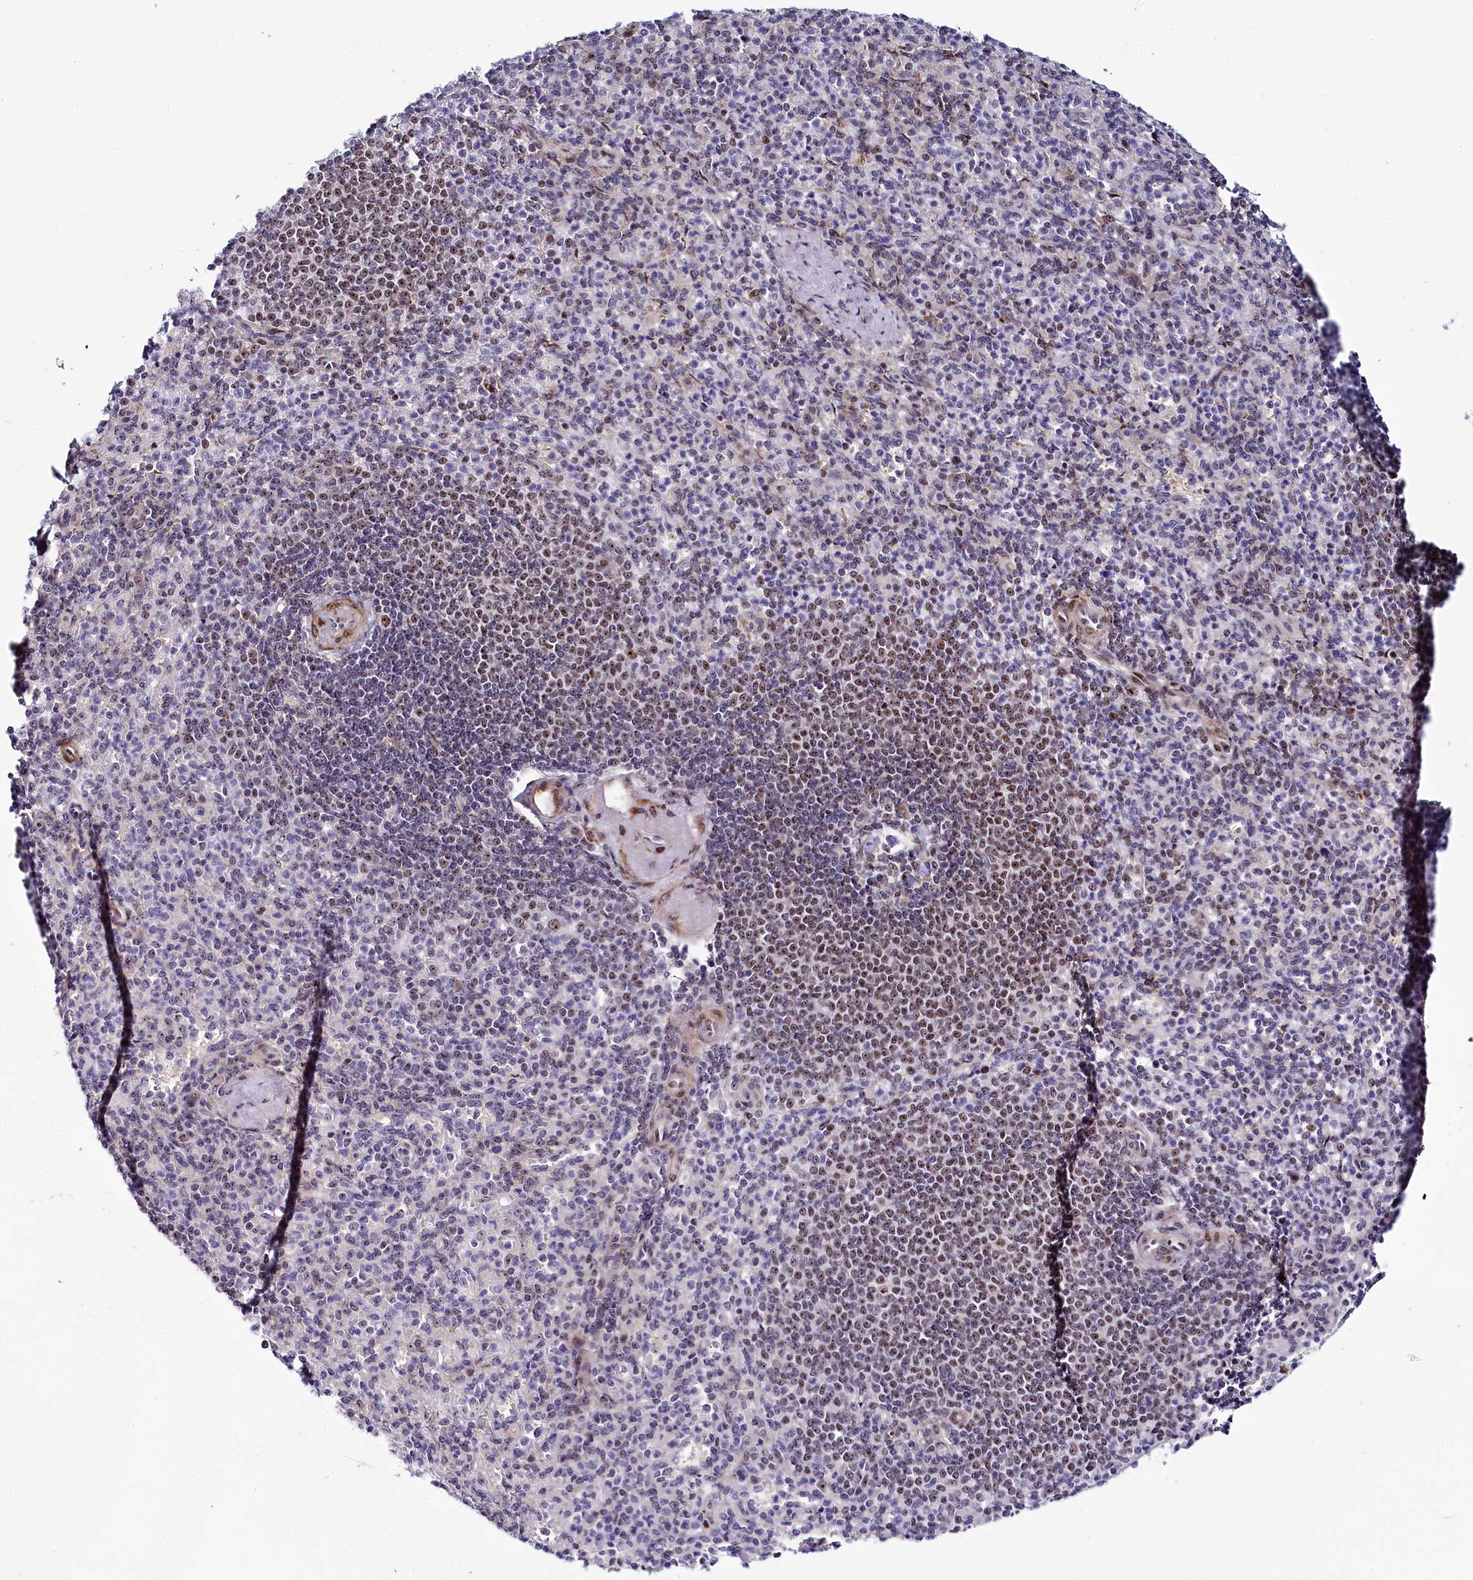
{"staining": {"intensity": "strong", "quantity": "<25%", "location": "nuclear"}, "tissue": "spleen", "cell_type": "Cells in red pulp", "image_type": "normal", "snomed": [{"axis": "morphology", "description": "Normal tissue, NOS"}, {"axis": "topography", "description": "Spleen"}], "caption": "High-power microscopy captured an IHC image of normal spleen, revealing strong nuclear positivity in approximately <25% of cells in red pulp.", "gene": "TCOF1", "patient": {"sex": "female", "age": 74}}